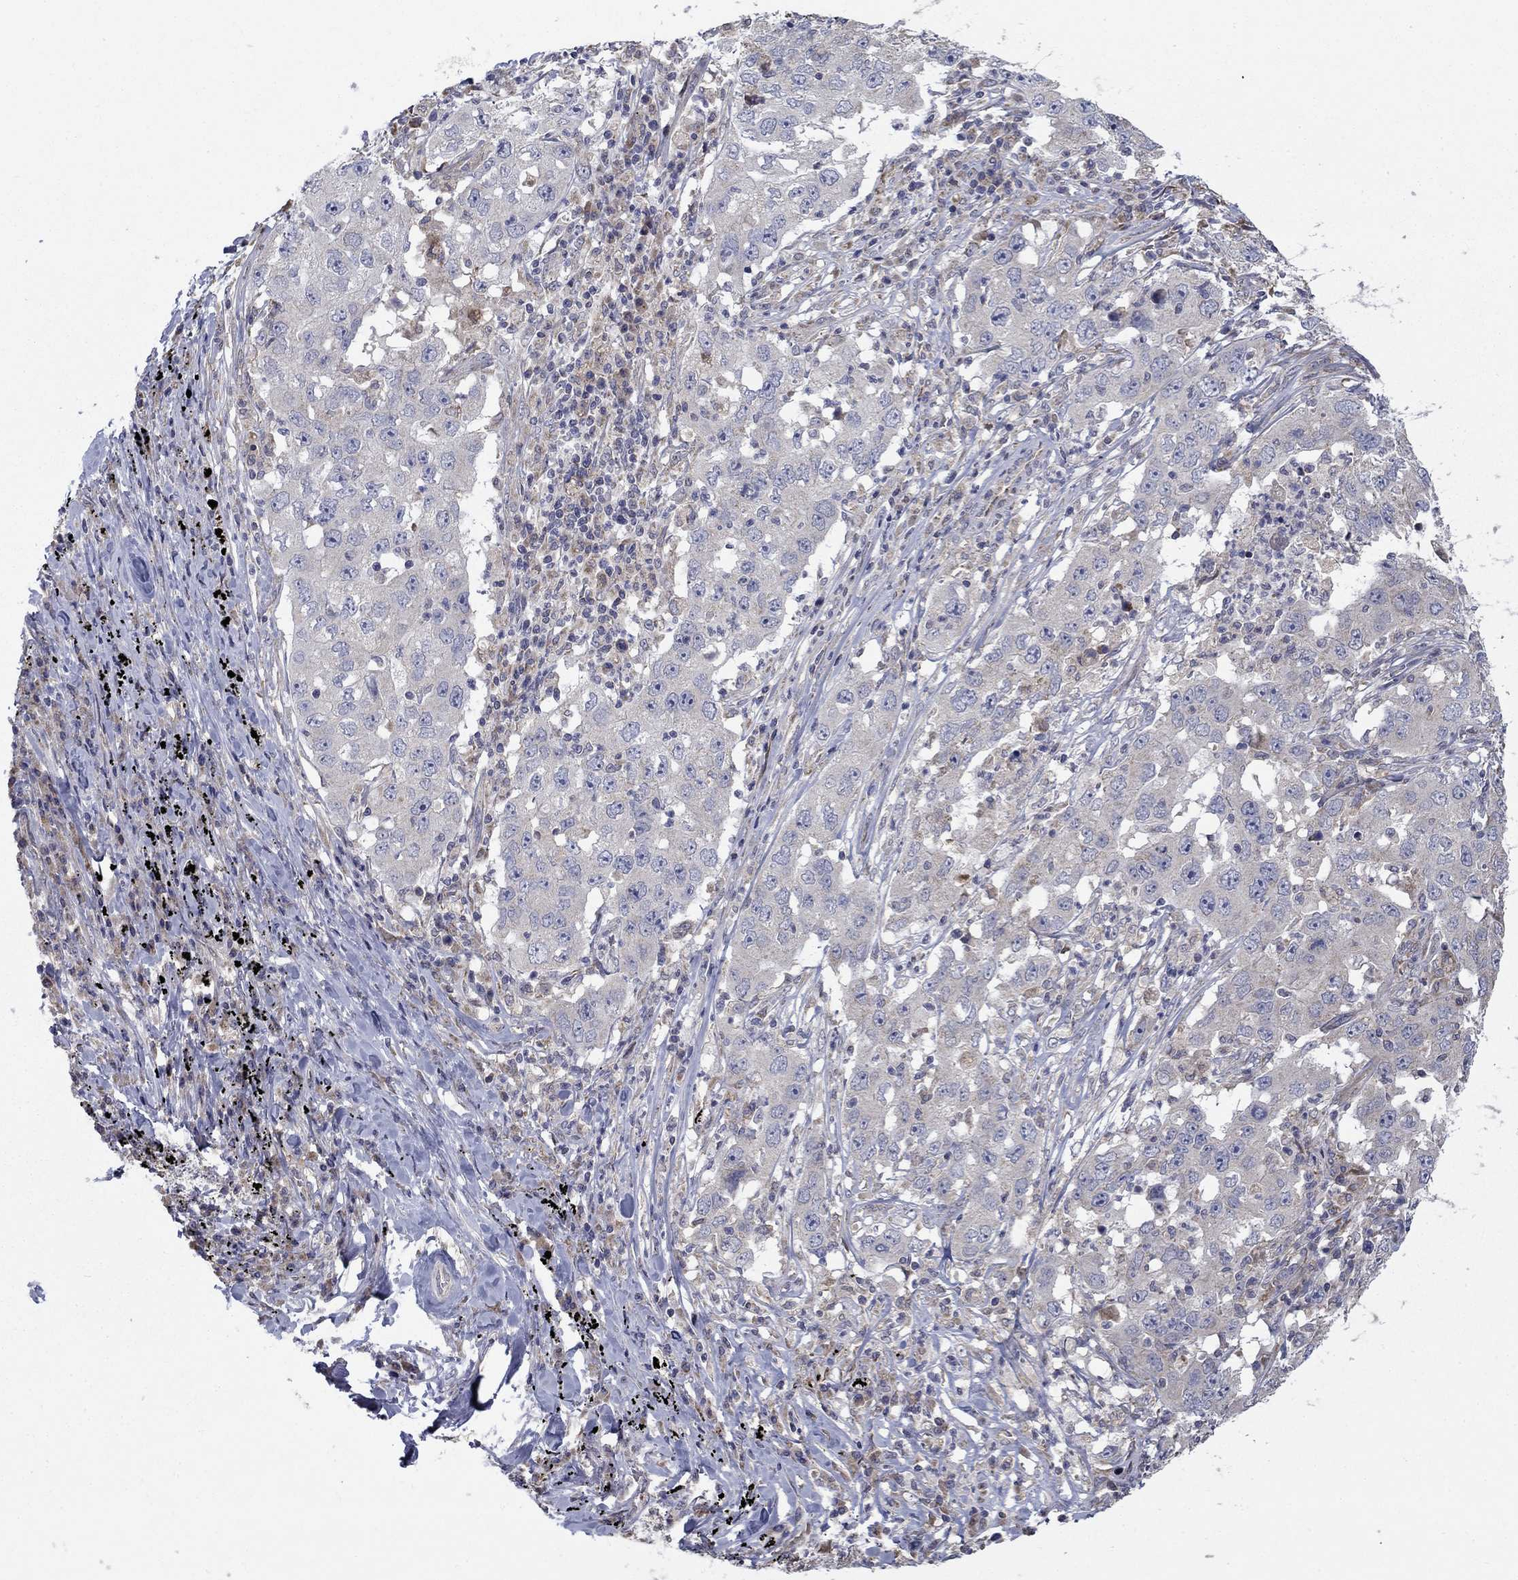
{"staining": {"intensity": "negative", "quantity": "none", "location": "none"}, "tissue": "lung cancer", "cell_type": "Tumor cells", "image_type": "cancer", "snomed": [{"axis": "morphology", "description": "Adenocarcinoma, NOS"}, {"axis": "topography", "description": "Lung"}], "caption": "Tumor cells show no significant expression in lung cancer (adenocarcinoma). (Stains: DAB (3,3'-diaminobenzidine) IHC with hematoxylin counter stain, Microscopy: brightfield microscopy at high magnification).", "gene": "MMAA", "patient": {"sex": "male", "age": 73}}